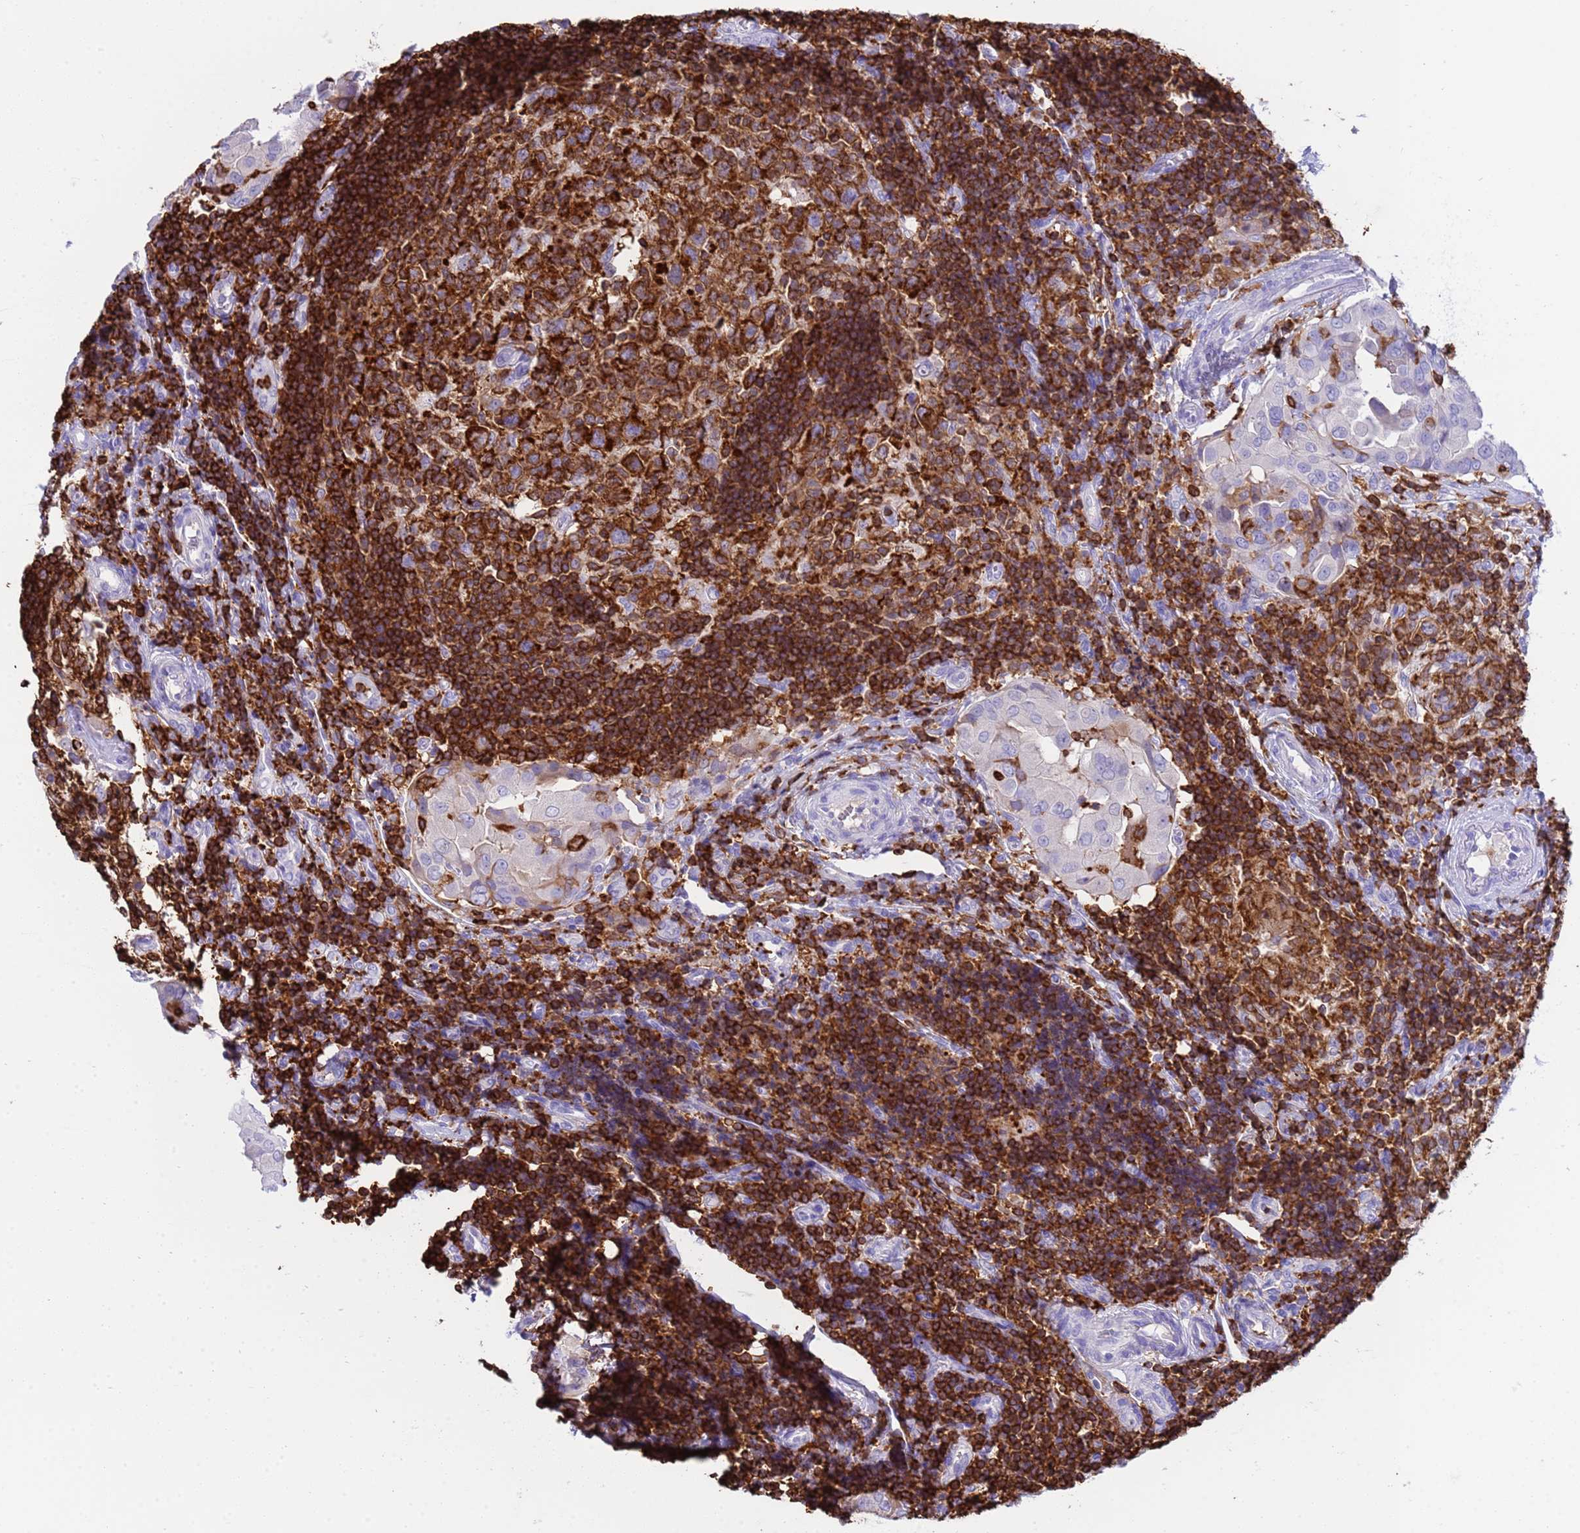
{"staining": {"intensity": "negative", "quantity": "none", "location": "none"}, "tissue": "thyroid cancer", "cell_type": "Tumor cells", "image_type": "cancer", "snomed": [{"axis": "morphology", "description": "Papillary adenocarcinoma, NOS"}, {"axis": "topography", "description": "Thyroid gland"}], "caption": "The image displays no significant expression in tumor cells of thyroid cancer (papillary adenocarcinoma).", "gene": "IRF5", "patient": {"sex": "male", "age": 33}}